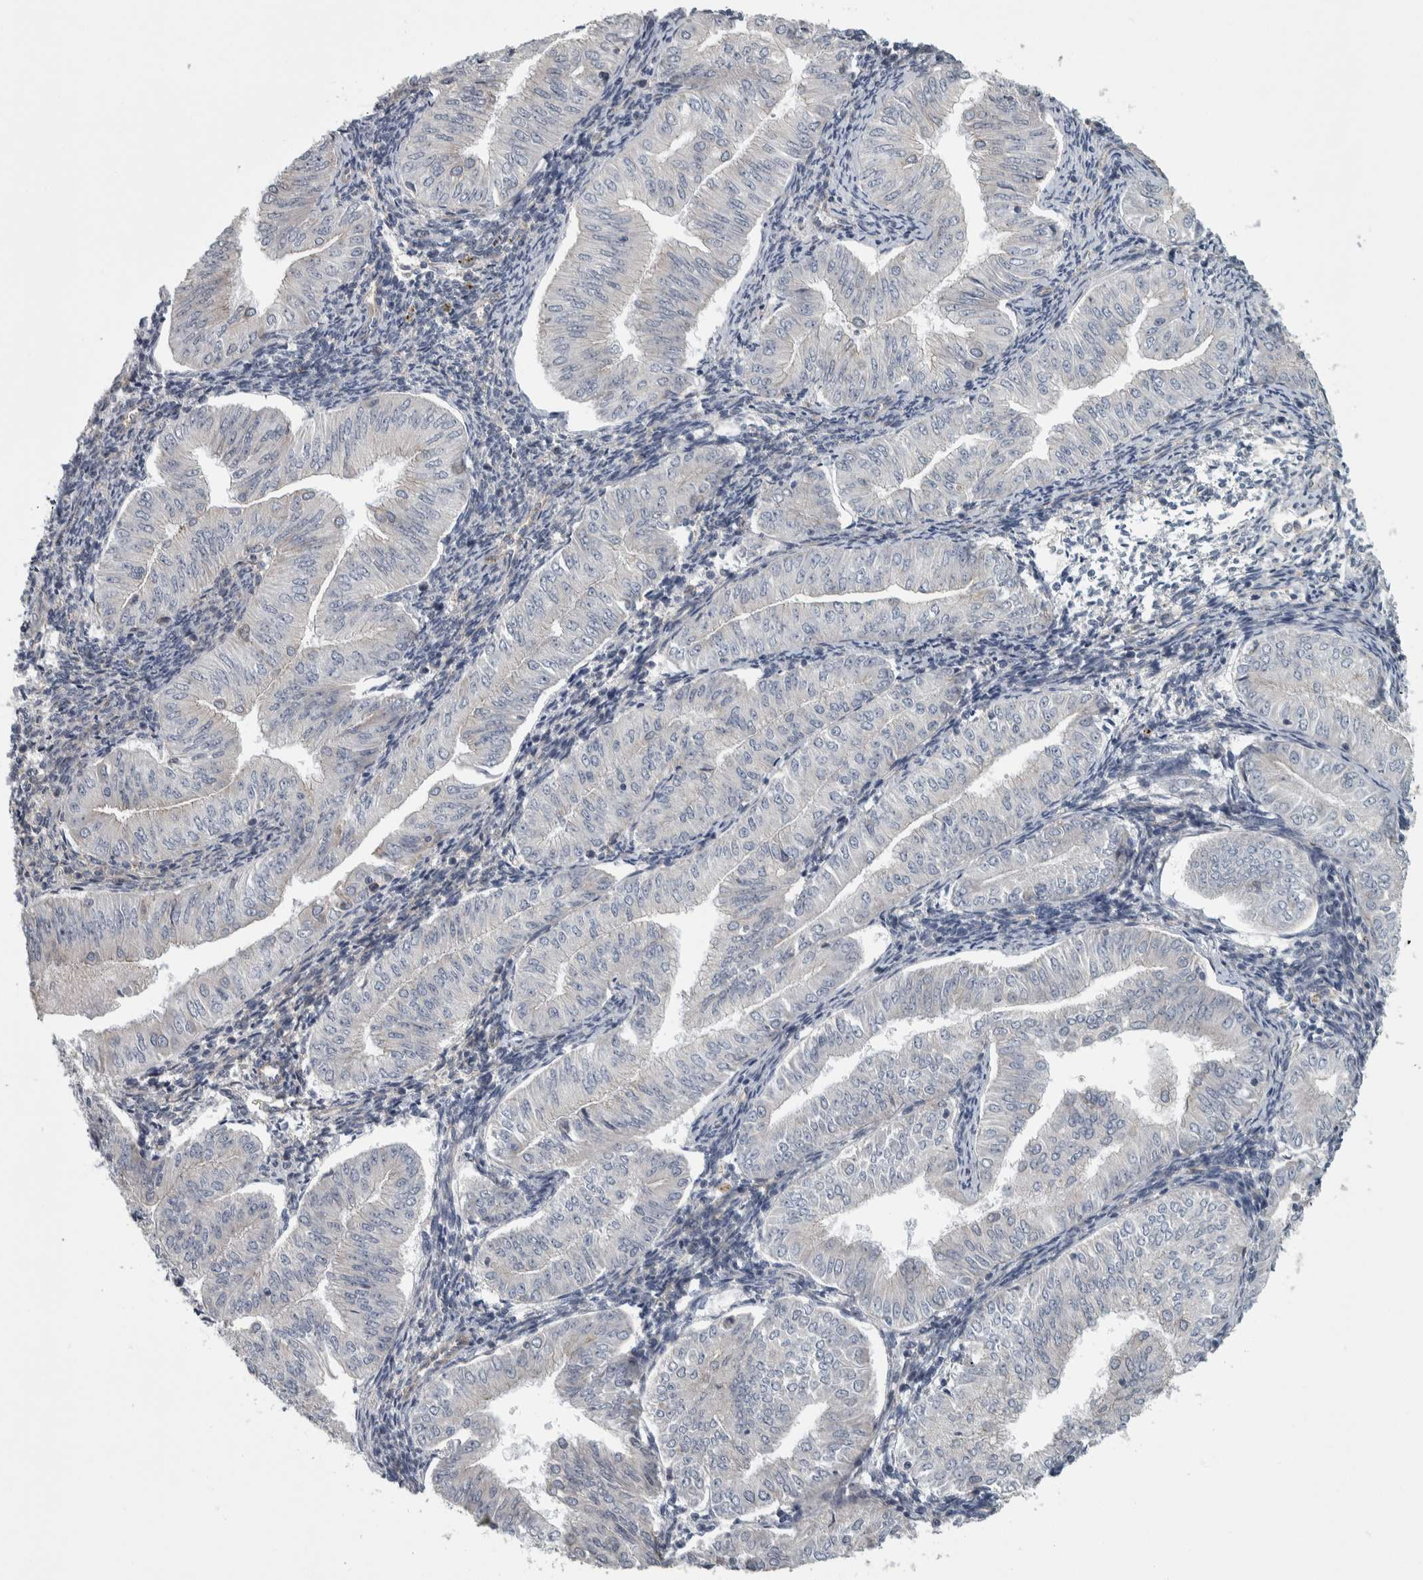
{"staining": {"intensity": "negative", "quantity": "none", "location": "none"}, "tissue": "endometrial cancer", "cell_type": "Tumor cells", "image_type": "cancer", "snomed": [{"axis": "morphology", "description": "Normal tissue, NOS"}, {"axis": "morphology", "description": "Adenocarcinoma, NOS"}, {"axis": "topography", "description": "Endometrium"}], "caption": "There is no significant expression in tumor cells of endometrial adenocarcinoma.", "gene": "KCNJ3", "patient": {"sex": "female", "age": 53}}